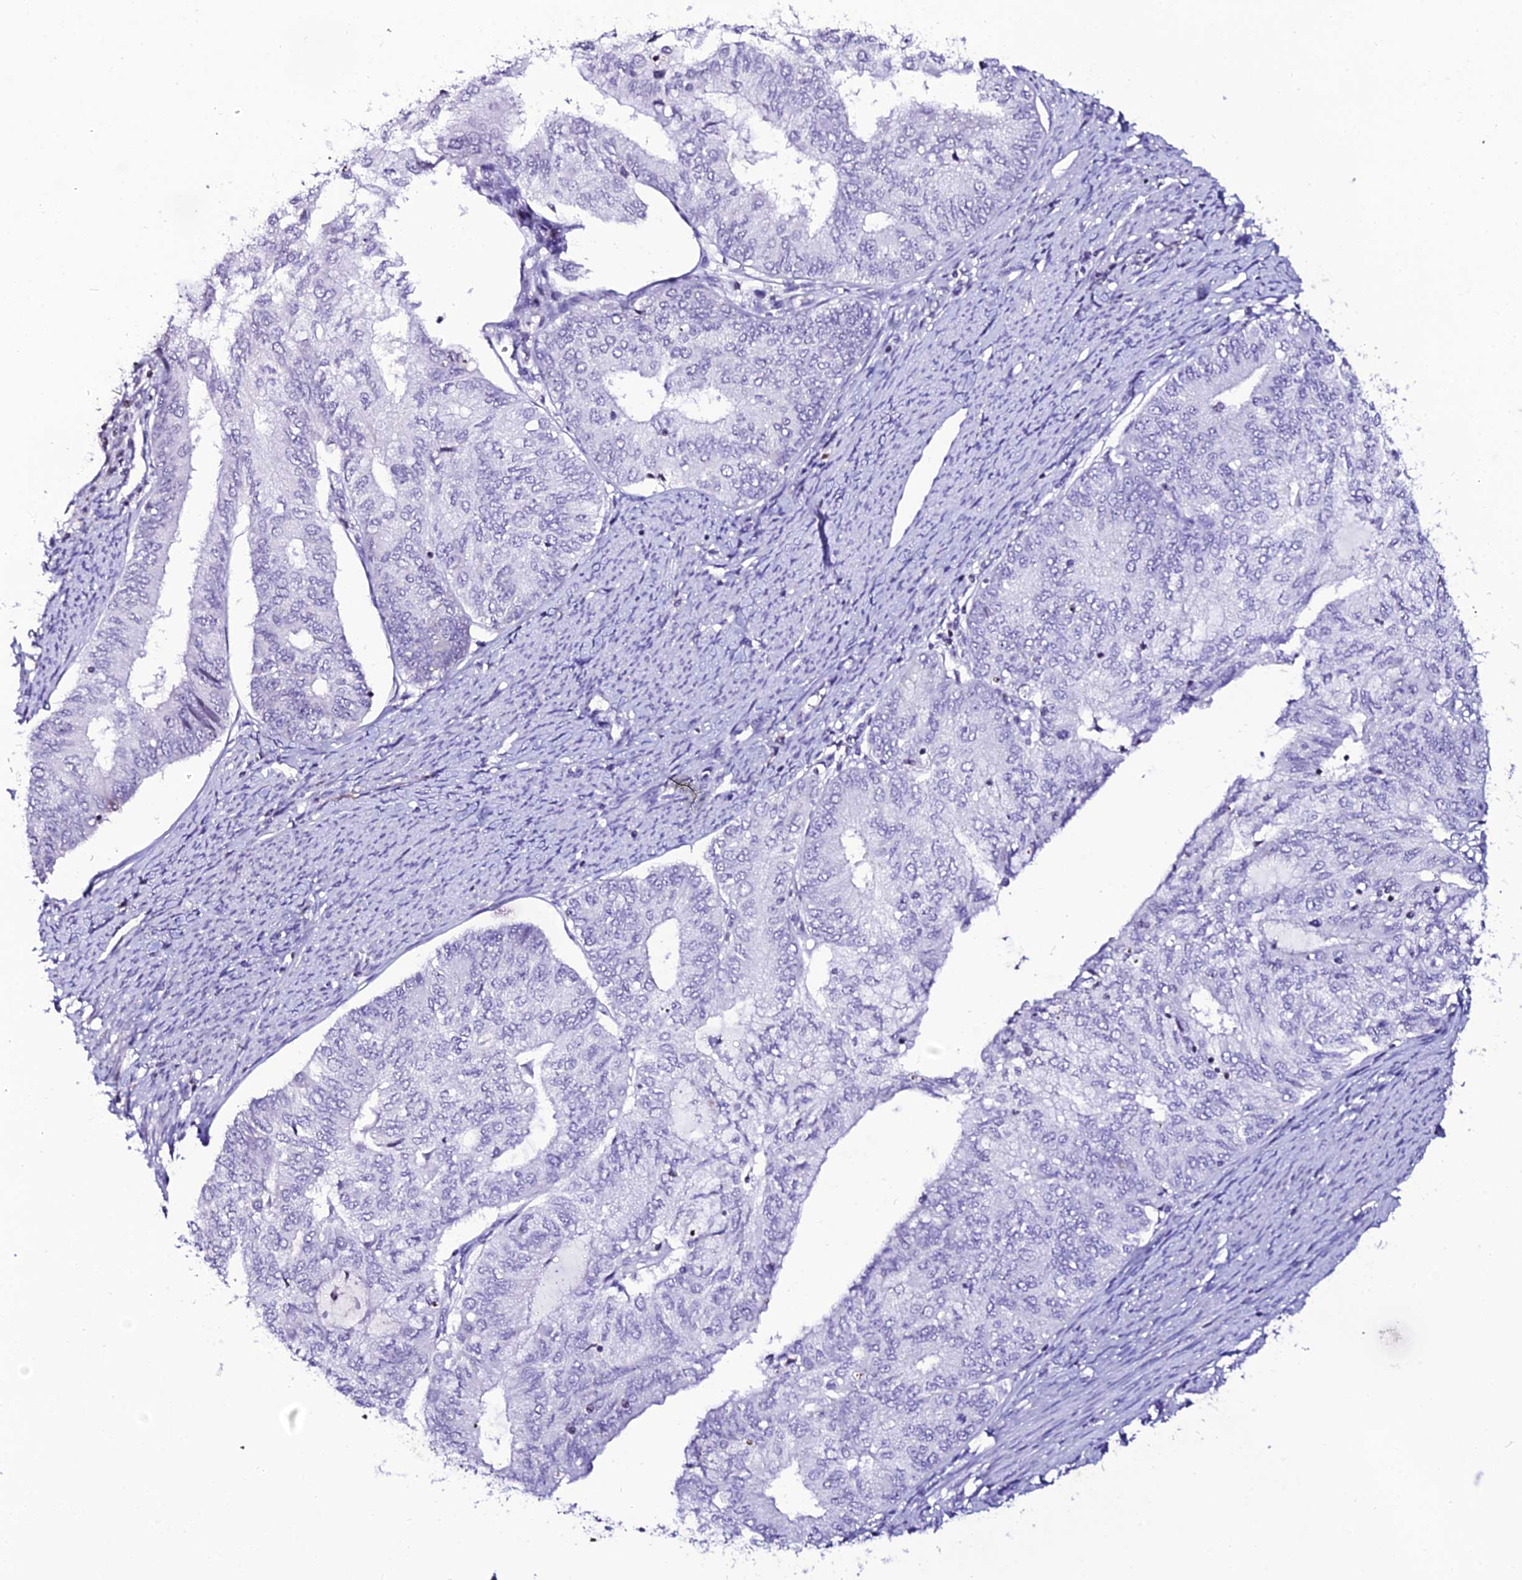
{"staining": {"intensity": "negative", "quantity": "none", "location": "none"}, "tissue": "endometrial cancer", "cell_type": "Tumor cells", "image_type": "cancer", "snomed": [{"axis": "morphology", "description": "Adenocarcinoma, NOS"}, {"axis": "topography", "description": "Endometrium"}], "caption": "High power microscopy photomicrograph of an immunohistochemistry (IHC) photomicrograph of endometrial cancer, revealing no significant positivity in tumor cells.", "gene": "DEFB132", "patient": {"sex": "female", "age": 68}}